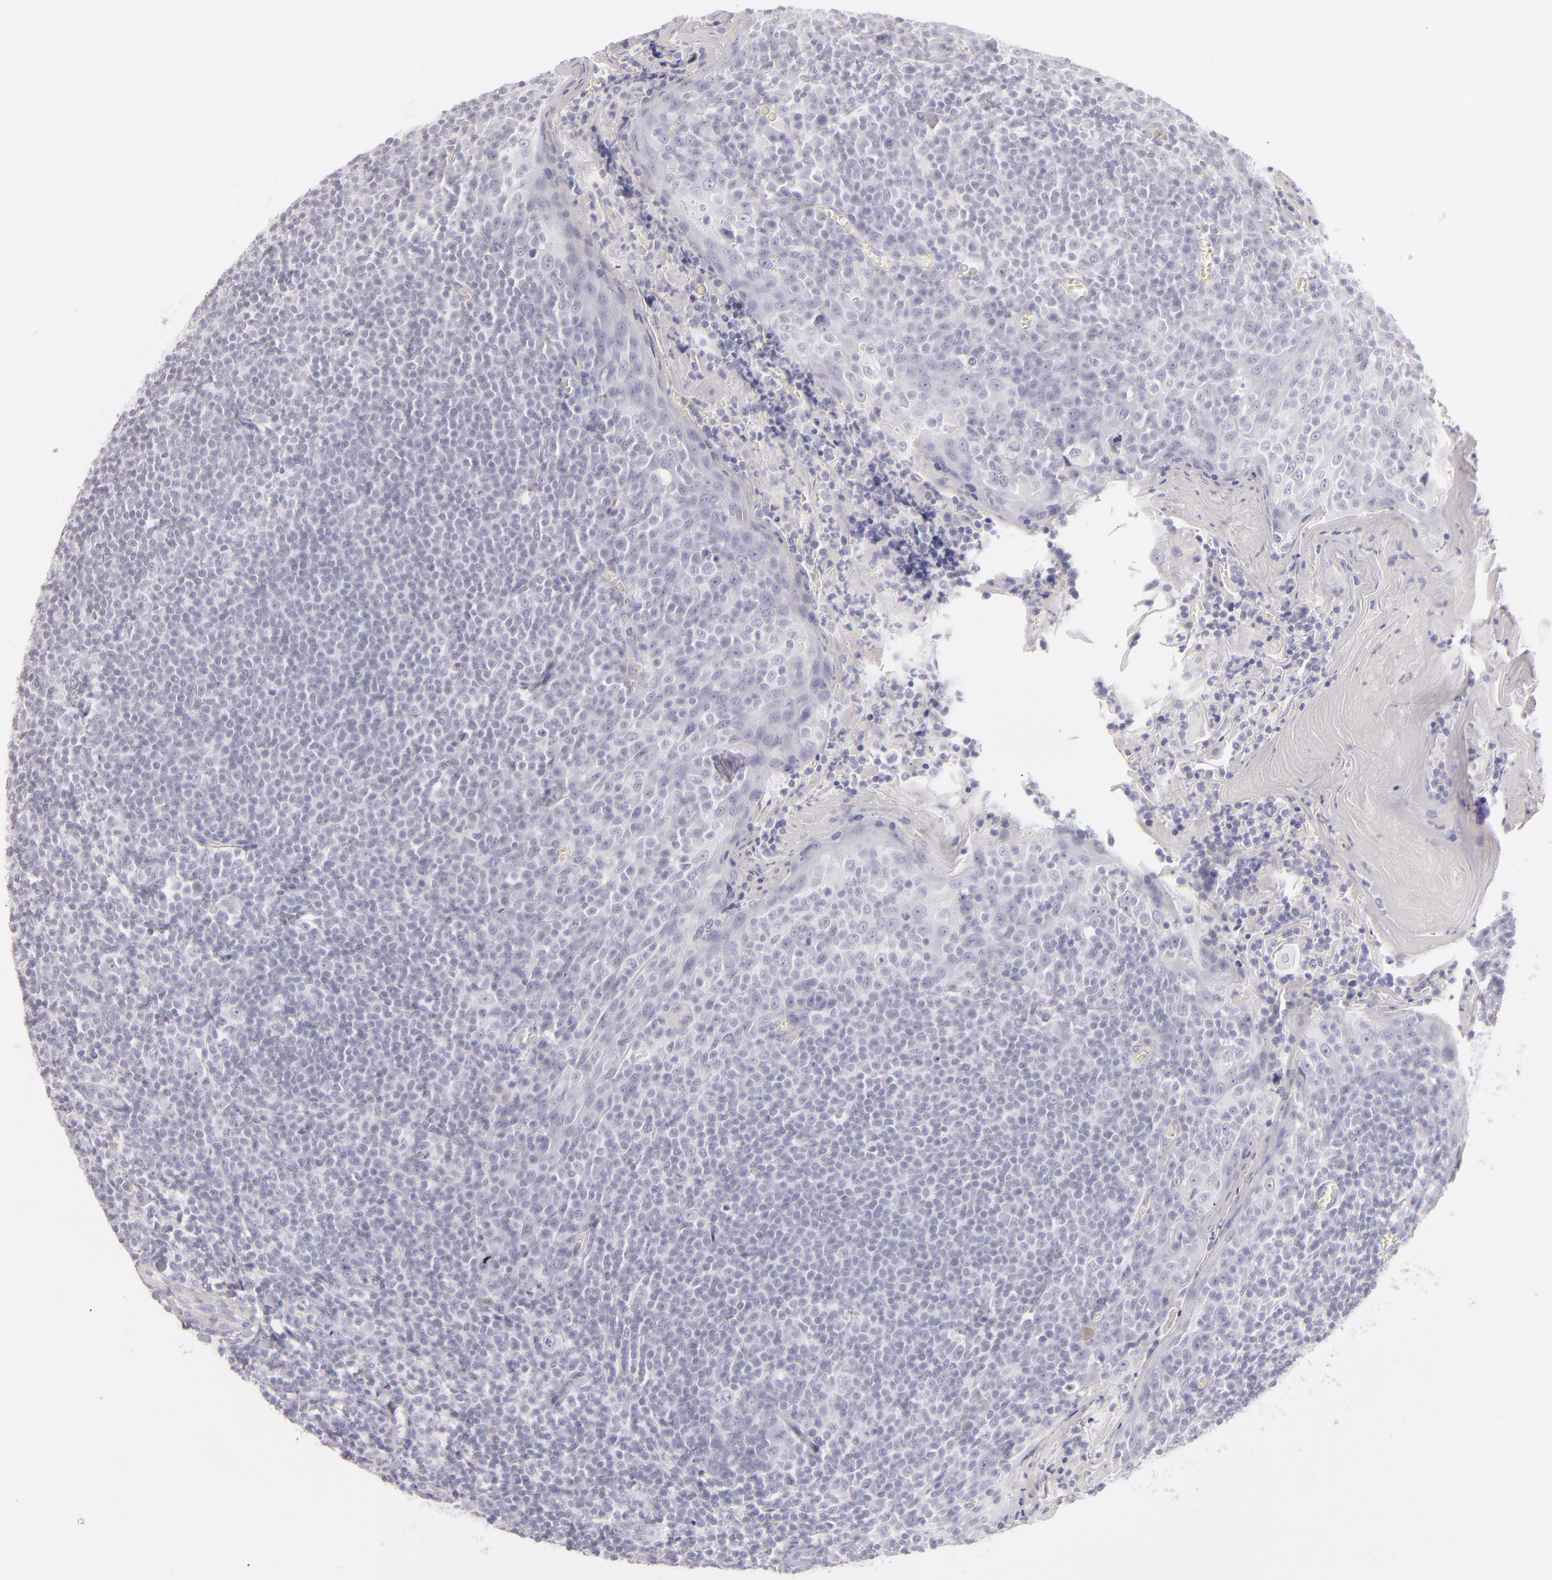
{"staining": {"intensity": "negative", "quantity": "none", "location": "none"}, "tissue": "tonsil", "cell_type": "Germinal center cells", "image_type": "normal", "snomed": [{"axis": "morphology", "description": "Normal tissue, NOS"}, {"axis": "topography", "description": "Tonsil"}], "caption": "Germinal center cells show no significant staining in normal tonsil. The staining is performed using DAB brown chromogen with nuclei counter-stained in using hematoxylin.", "gene": "TPSD1", "patient": {"sex": "male", "age": 31}}